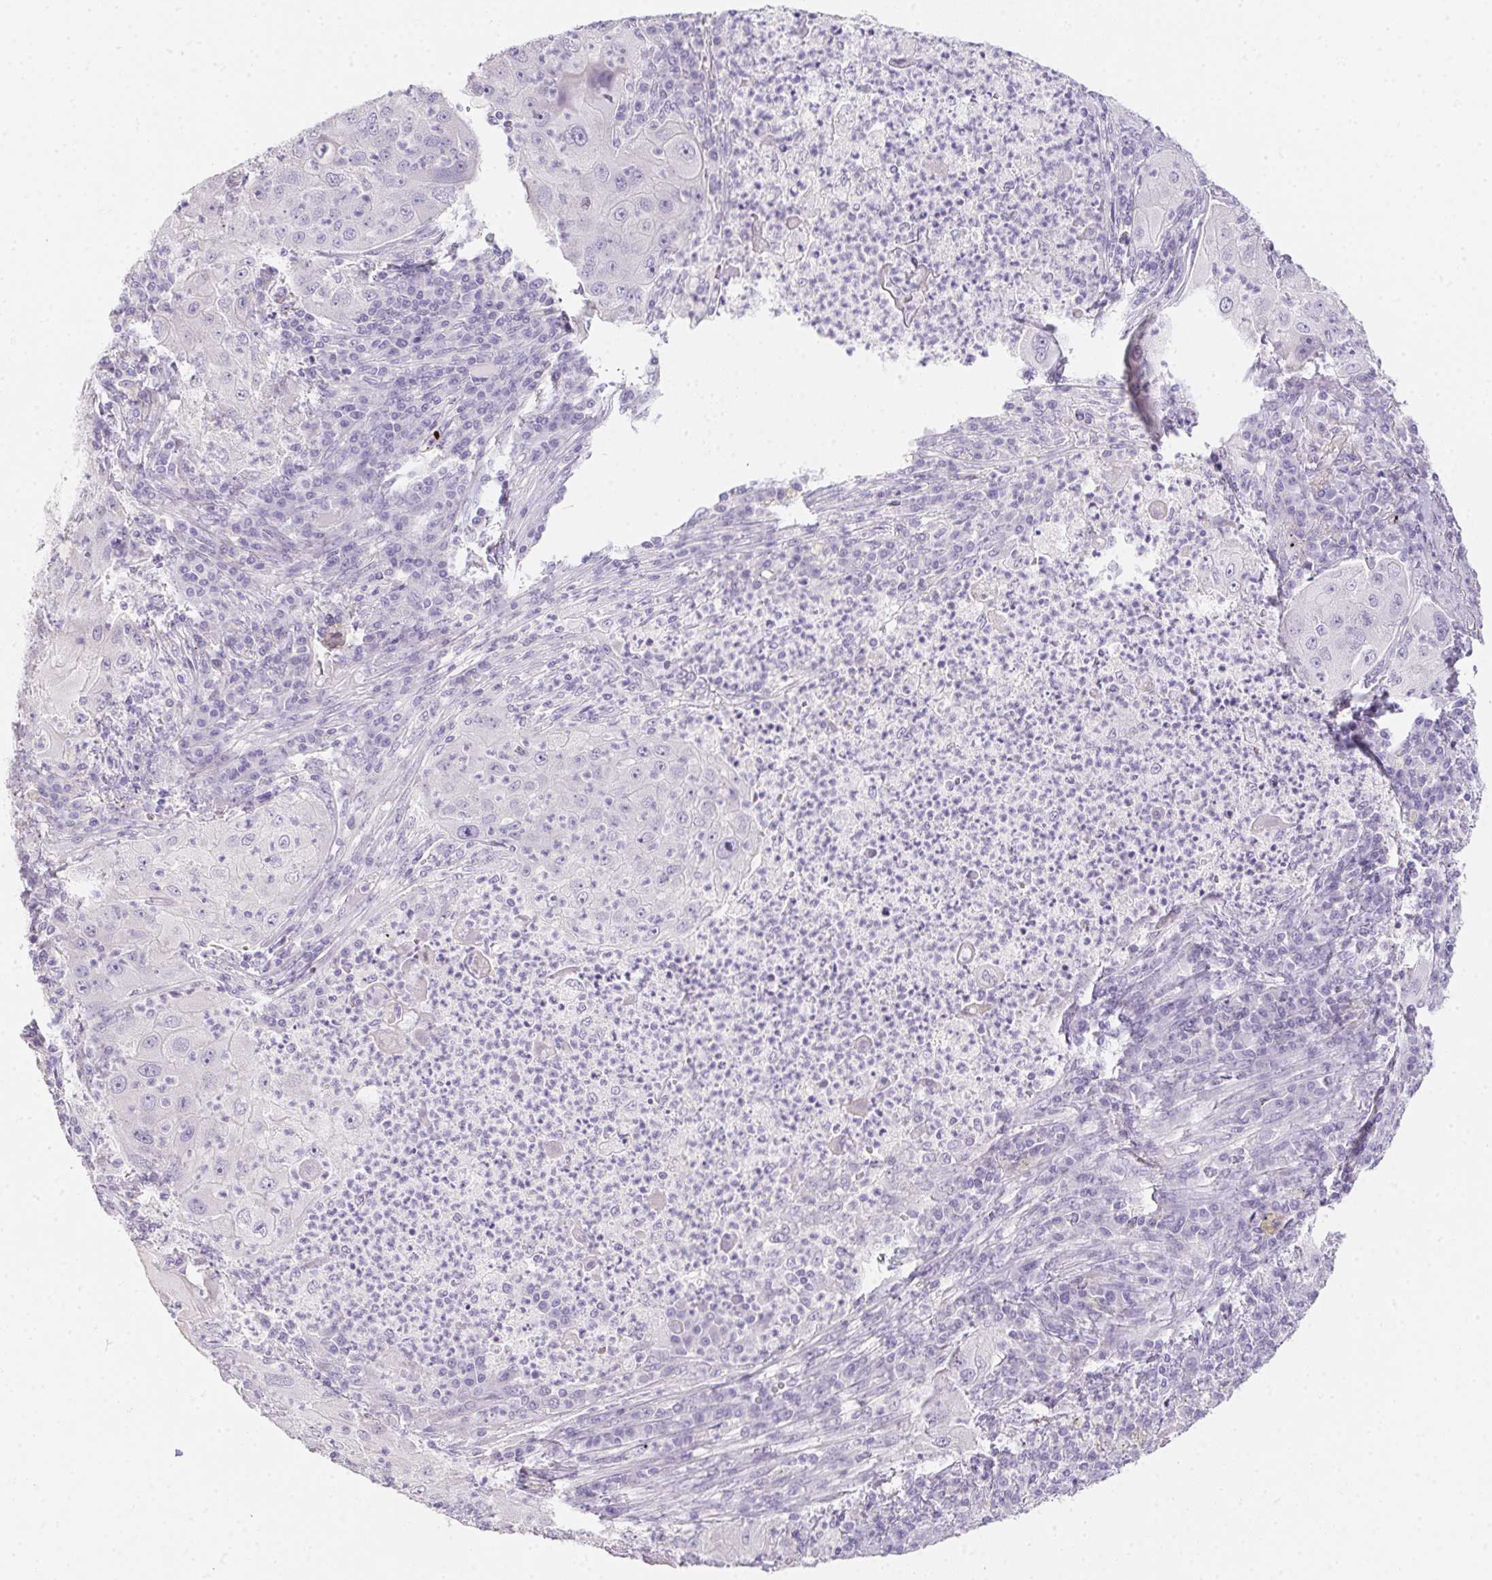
{"staining": {"intensity": "negative", "quantity": "none", "location": "none"}, "tissue": "lung cancer", "cell_type": "Tumor cells", "image_type": "cancer", "snomed": [{"axis": "morphology", "description": "Squamous cell carcinoma, NOS"}, {"axis": "topography", "description": "Lung"}], "caption": "Tumor cells show no significant staining in lung squamous cell carcinoma.", "gene": "MYL4", "patient": {"sex": "female", "age": 59}}